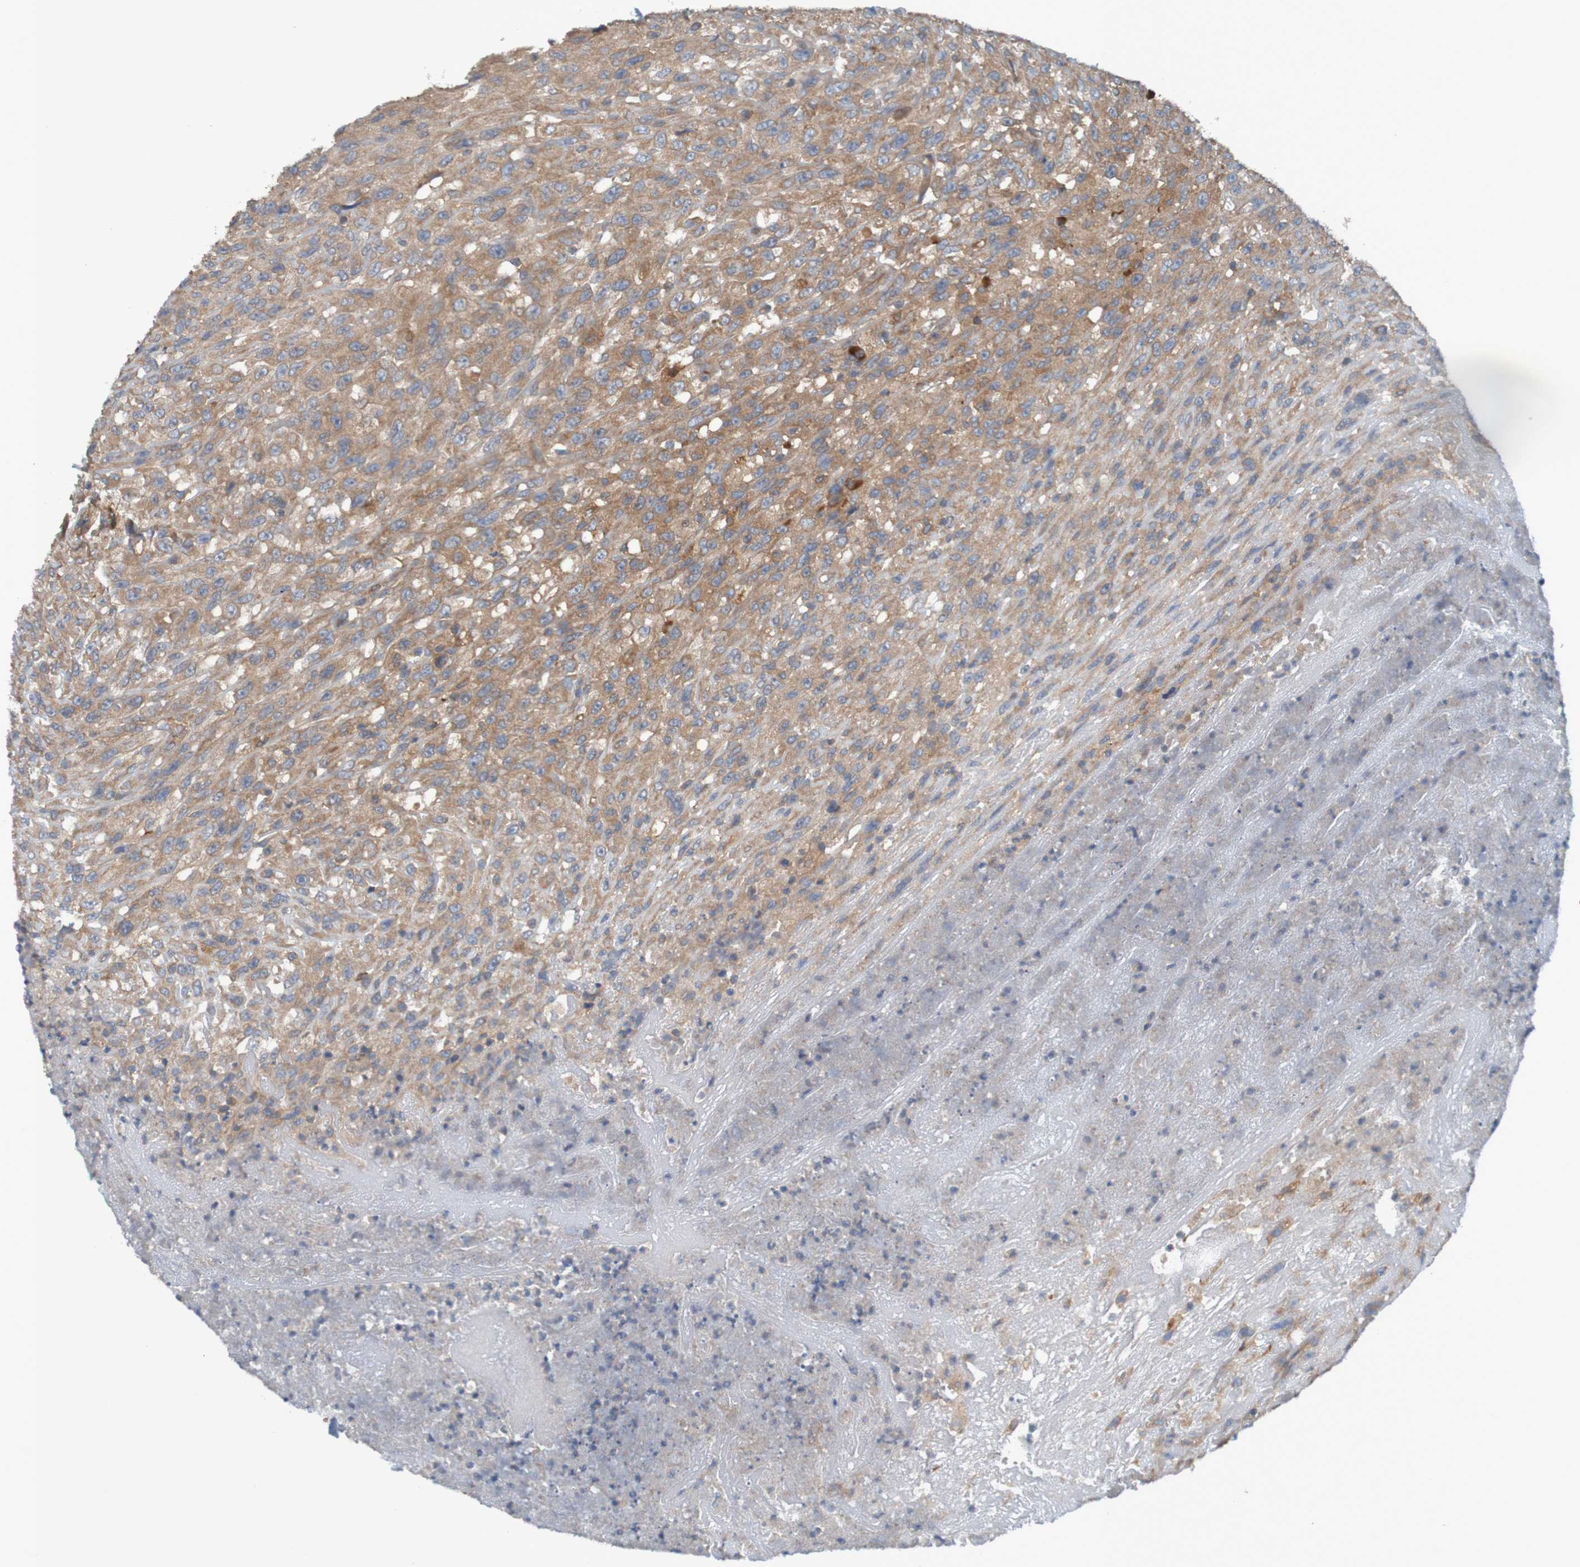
{"staining": {"intensity": "moderate", "quantity": ">75%", "location": "cytoplasmic/membranous"}, "tissue": "urothelial cancer", "cell_type": "Tumor cells", "image_type": "cancer", "snomed": [{"axis": "morphology", "description": "Urothelial carcinoma, High grade"}, {"axis": "topography", "description": "Urinary bladder"}], "caption": "The photomicrograph reveals staining of high-grade urothelial carcinoma, revealing moderate cytoplasmic/membranous protein expression (brown color) within tumor cells.", "gene": "DNAJC4", "patient": {"sex": "male", "age": 66}}